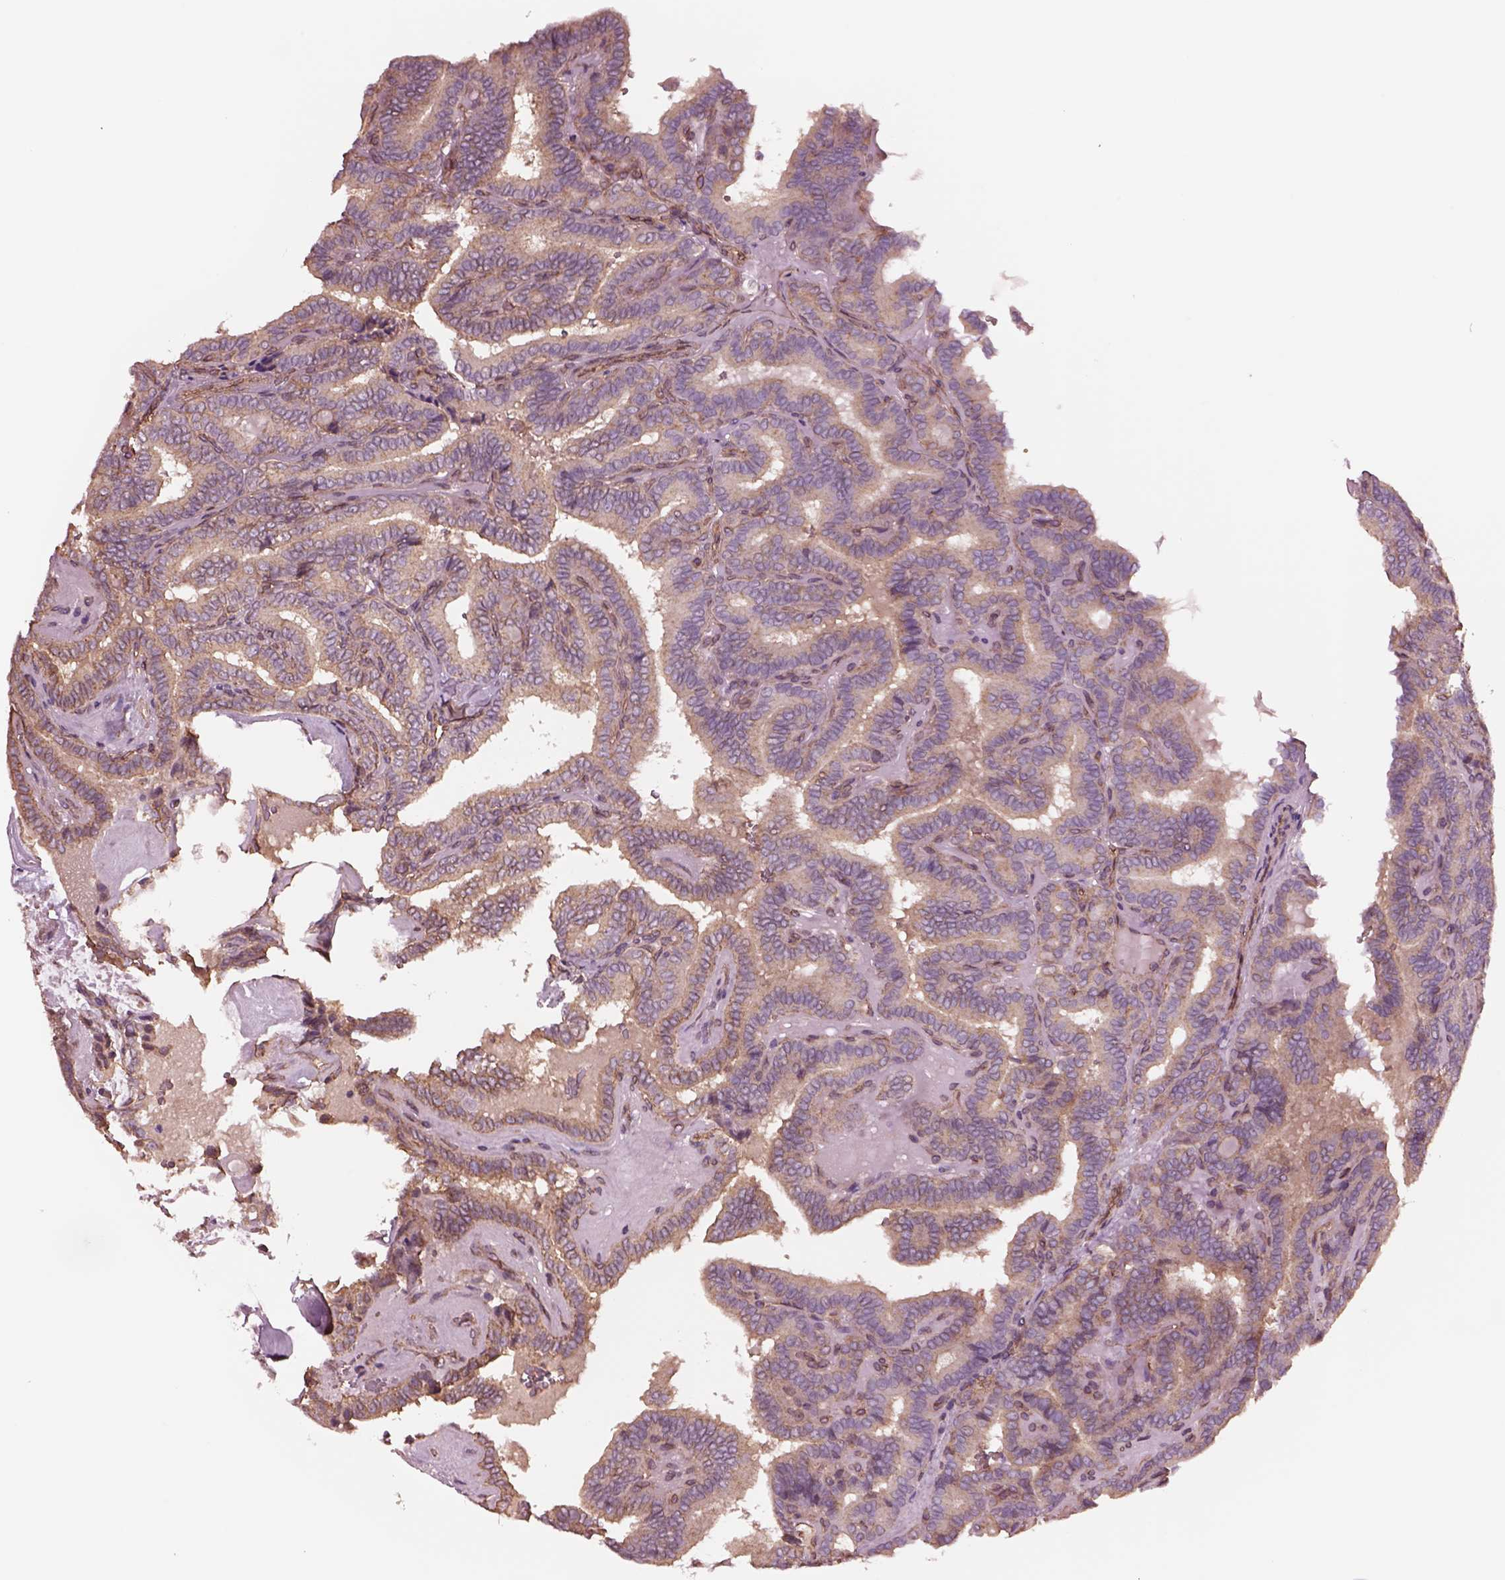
{"staining": {"intensity": "weak", "quantity": ">75%", "location": "cytoplasmic/membranous"}, "tissue": "thyroid cancer", "cell_type": "Tumor cells", "image_type": "cancer", "snomed": [{"axis": "morphology", "description": "Papillary adenocarcinoma, NOS"}, {"axis": "topography", "description": "Thyroid gland"}], "caption": "This photomicrograph exhibits IHC staining of thyroid cancer (papillary adenocarcinoma), with low weak cytoplasmic/membranous staining in approximately >75% of tumor cells.", "gene": "HTR1B", "patient": {"sex": "female", "age": 21}}